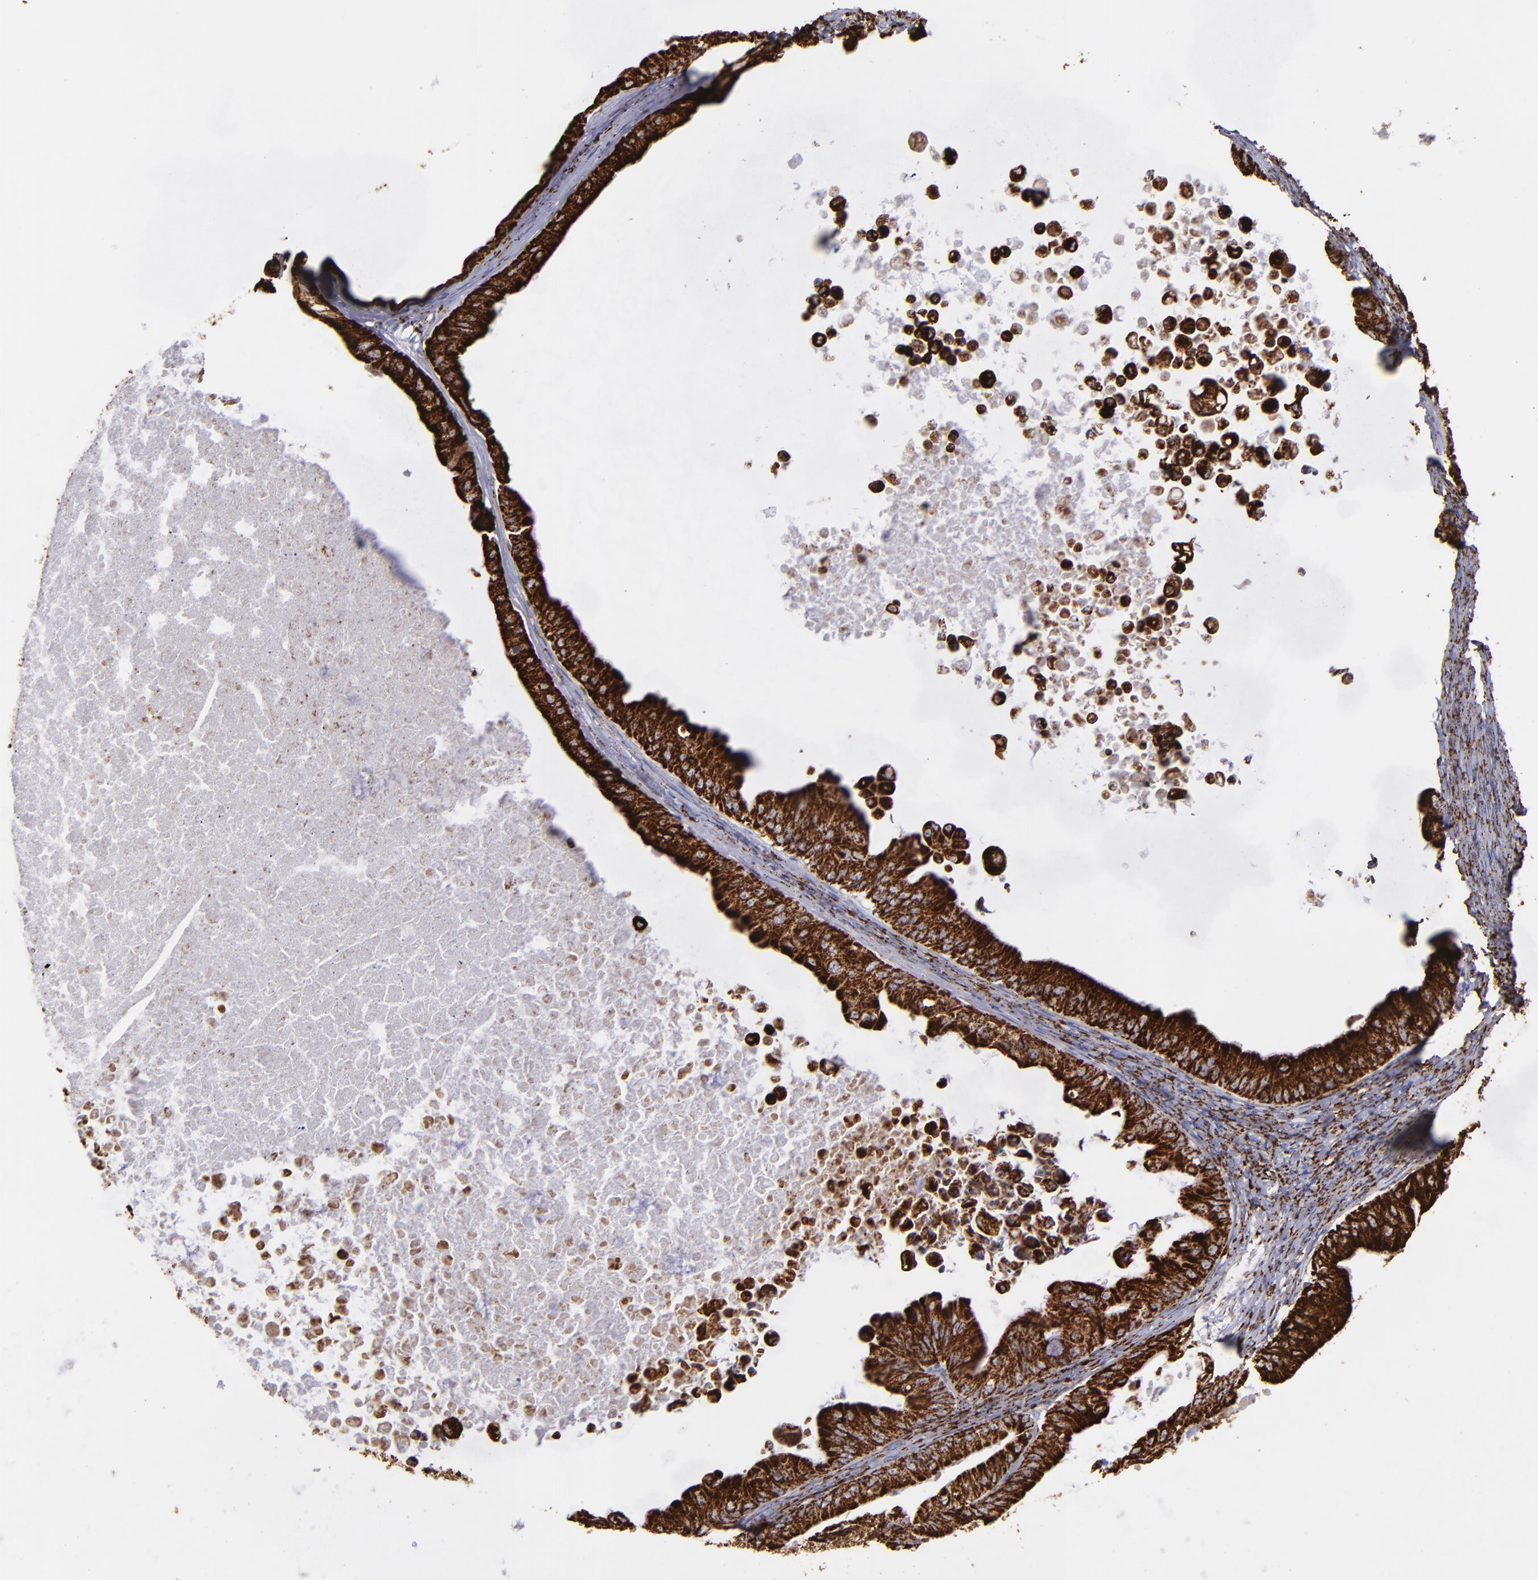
{"staining": {"intensity": "strong", "quantity": ">75%", "location": "cytoplasmic/membranous"}, "tissue": "ovarian cancer", "cell_type": "Tumor cells", "image_type": "cancer", "snomed": [{"axis": "morphology", "description": "Cystadenocarcinoma, mucinous, NOS"}, {"axis": "topography", "description": "Ovary"}], "caption": "The photomicrograph shows staining of mucinous cystadenocarcinoma (ovarian), revealing strong cytoplasmic/membranous protein positivity (brown color) within tumor cells.", "gene": "MAOB", "patient": {"sex": "female", "age": 37}}